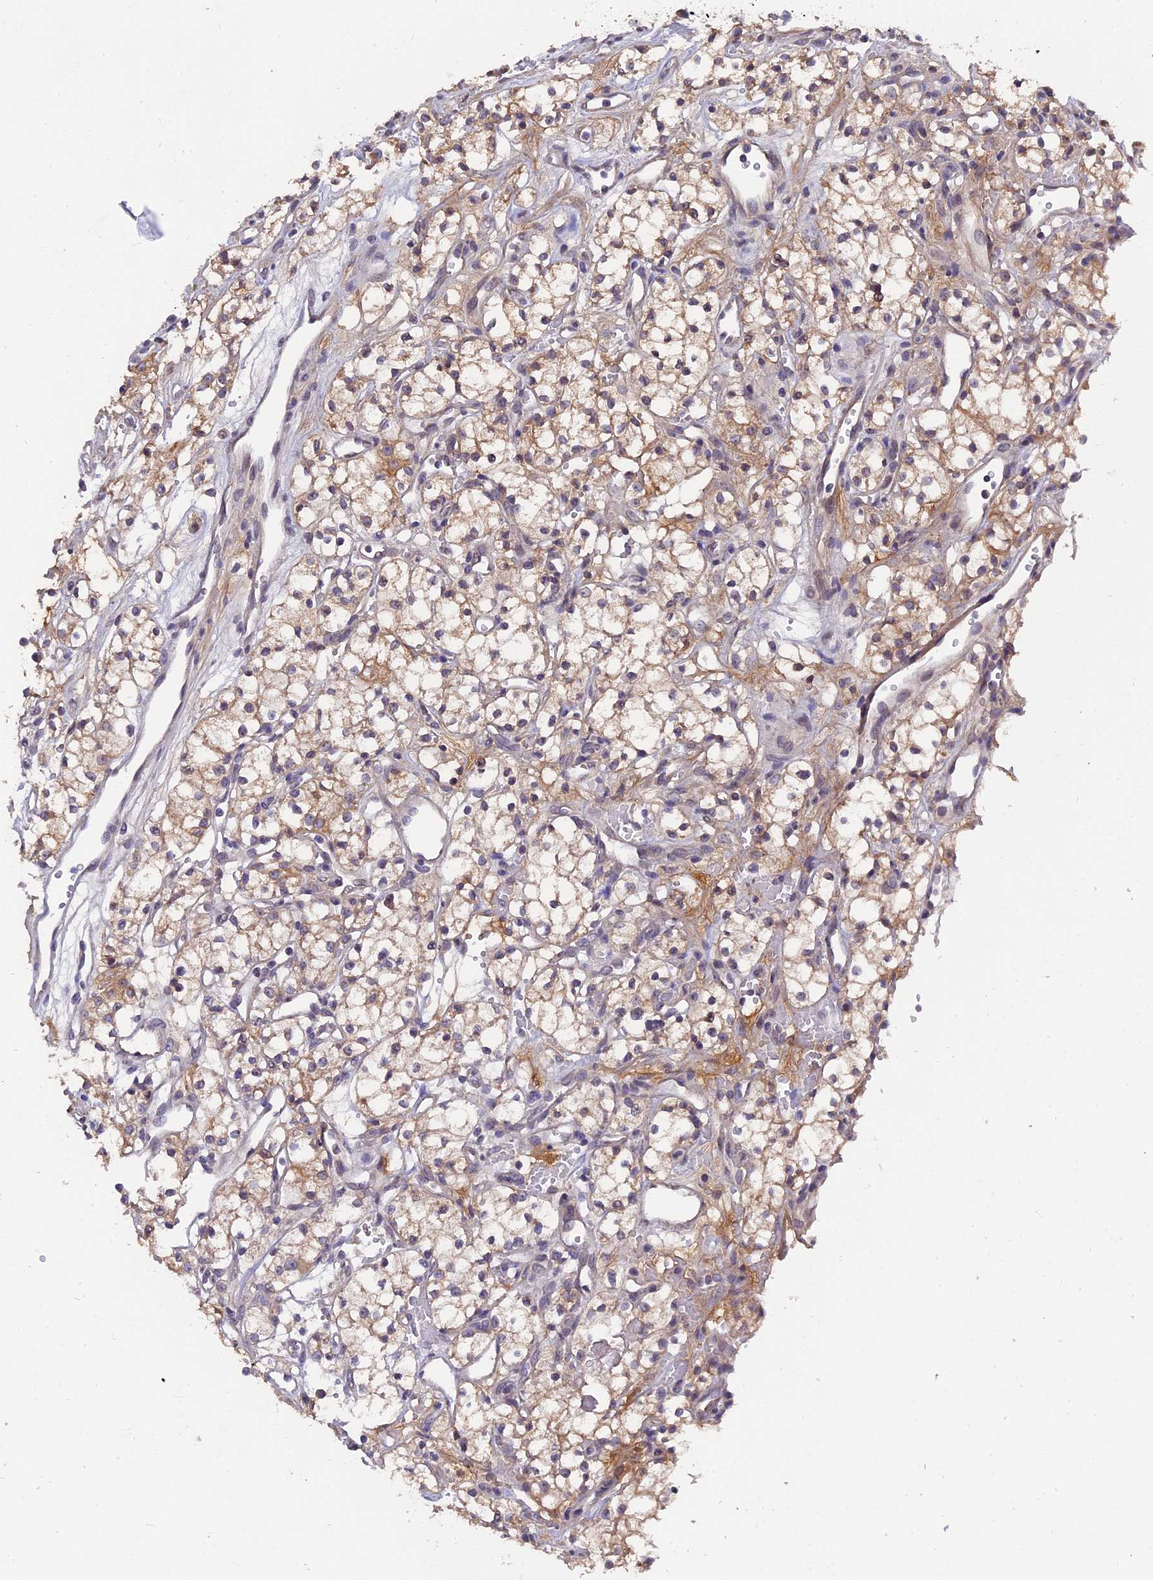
{"staining": {"intensity": "weak", "quantity": ">75%", "location": "cytoplasmic/membranous"}, "tissue": "renal cancer", "cell_type": "Tumor cells", "image_type": "cancer", "snomed": [{"axis": "morphology", "description": "Adenocarcinoma, NOS"}, {"axis": "topography", "description": "Kidney"}], "caption": "A histopathology image showing weak cytoplasmic/membranous expression in approximately >75% of tumor cells in renal cancer, as visualized by brown immunohistochemical staining.", "gene": "ZCCHC2", "patient": {"sex": "male", "age": 59}}